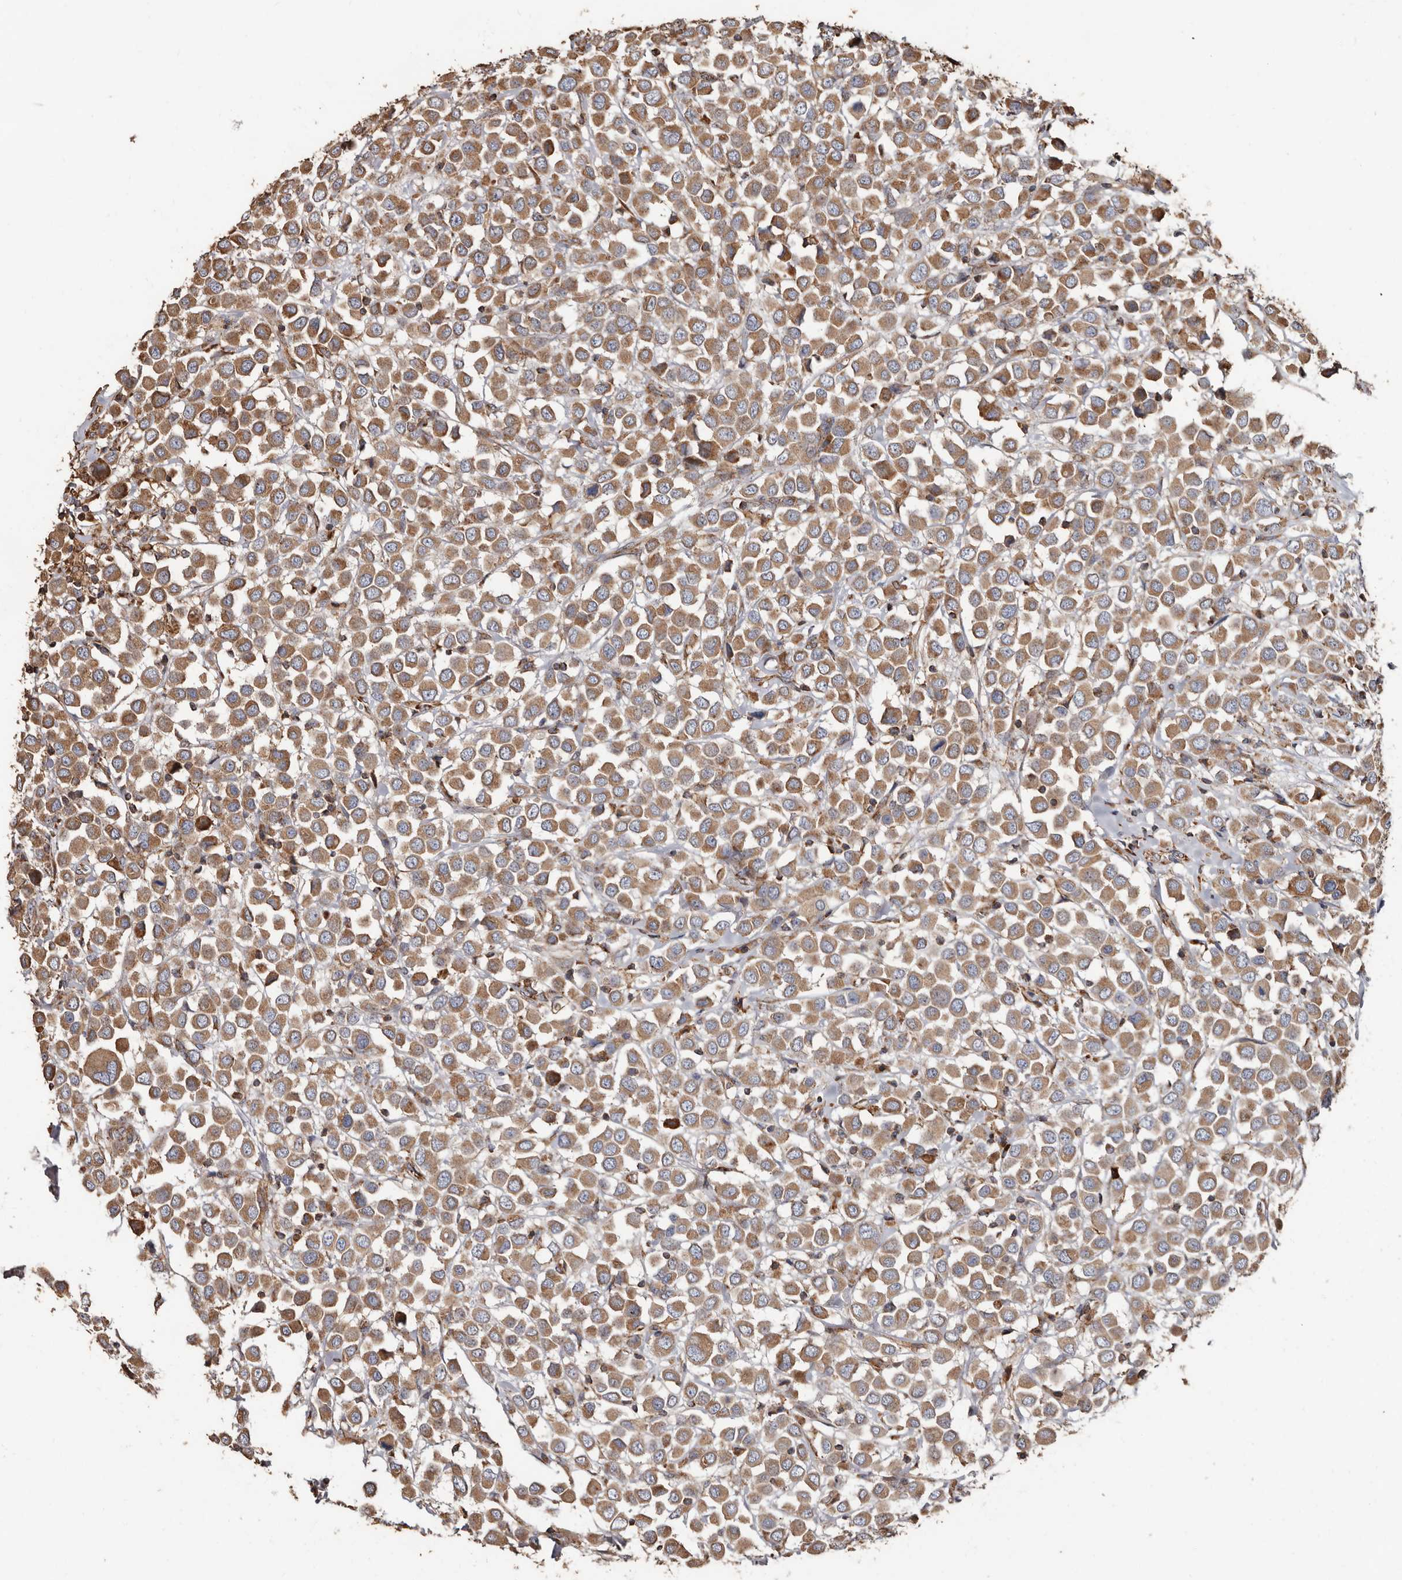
{"staining": {"intensity": "moderate", "quantity": ">75%", "location": "cytoplasmic/membranous"}, "tissue": "breast cancer", "cell_type": "Tumor cells", "image_type": "cancer", "snomed": [{"axis": "morphology", "description": "Duct carcinoma"}, {"axis": "topography", "description": "Breast"}], "caption": "DAB (3,3'-diaminobenzidine) immunohistochemical staining of human intraductal carcinoma (breast) reveals moderate cytoplasmic/membranous protein staining in about >75% of tumor cells.", "gene": "OSGIN2", "patient": {"sex": "female", "age": 61}}